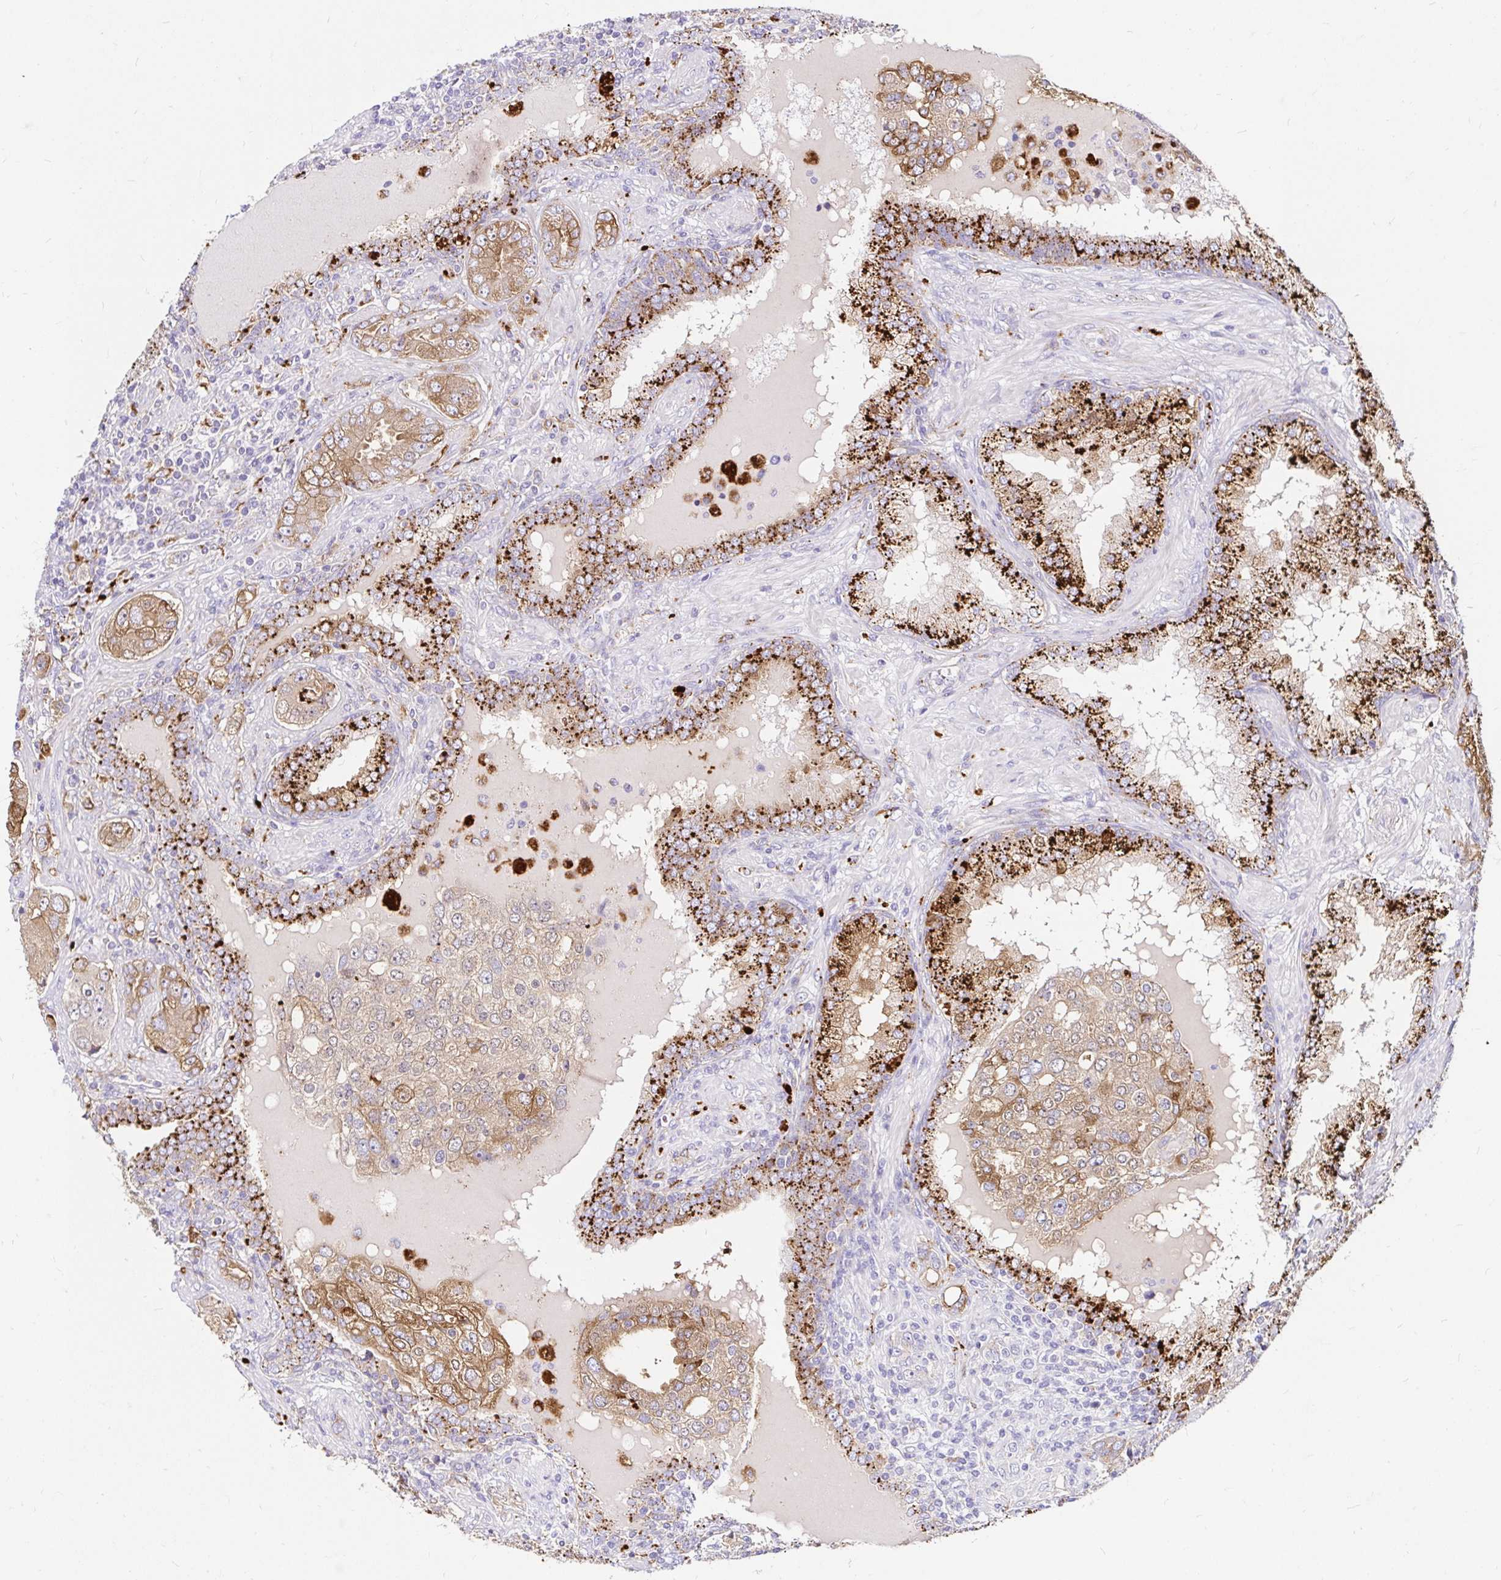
{"staining": {"intensity": "strong", "quantity": "25%-75%", "location": "cytoplasmic/membranous"}, "tissue": "prostate cancer", "cell_type": "Tumor cells", "image_type": "cancer", "snomed": [{"axis": "morphology", "description": "Adenocarcinoma, High grade"}, {"axis": "topography", "description": "Prostate"}], "caption": "Adenocarcinoma (high-grade) (prostate) stained with a protein marker reveals strong staining in tumor cells.", "gene": "FUCA1", "patient": {"sex": "male", "age": 60}}